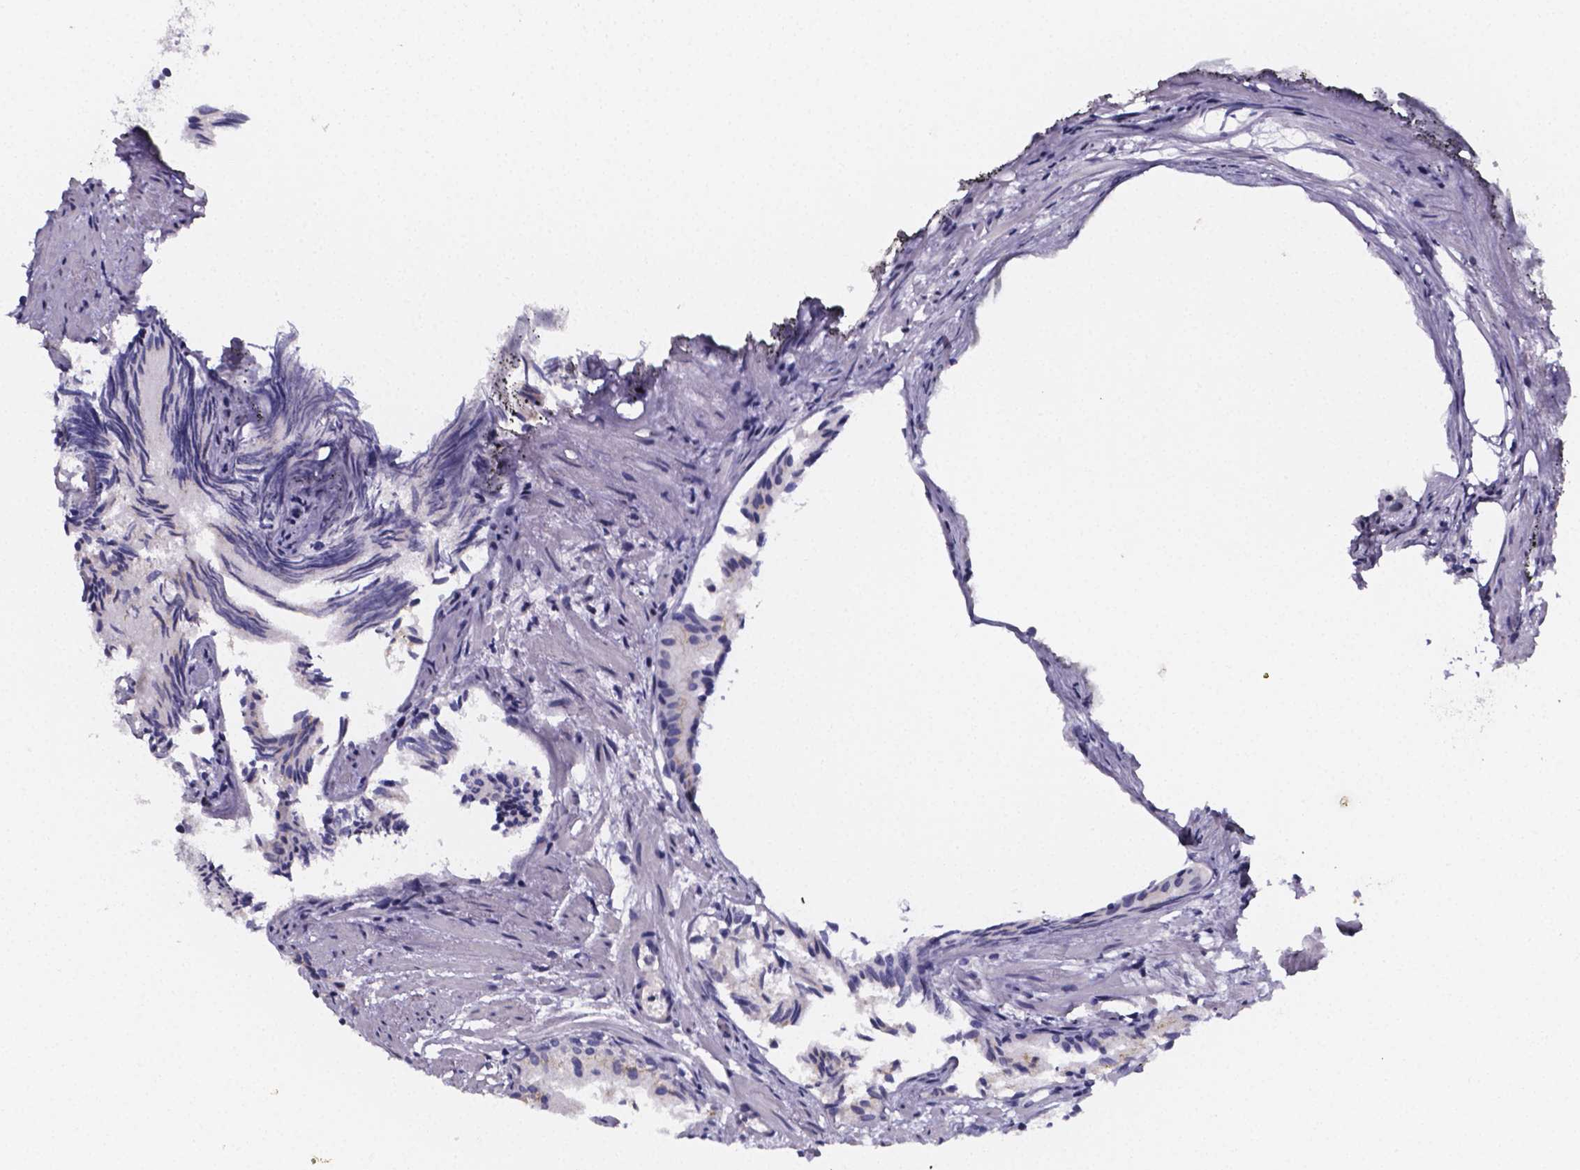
{"staining": {"intensity": "negative", "quantity": "none", "location": "none"}, "tissue": "prostate cancer", "cell_type": "Tumor cells", "image_type": "cancer", "snomed": [{"axis": "morphology", "description": "Adenocarcinoma, High grade"}, {"axis": "topography", "description": "Prostate"}], "caption": "Protein analysis of high-grade adenocarcinoma (prostate) exhibits no significant expression in tumor cells.", "gene": "IZUMO1", "patient": {"sex": "male", "age": 81}}